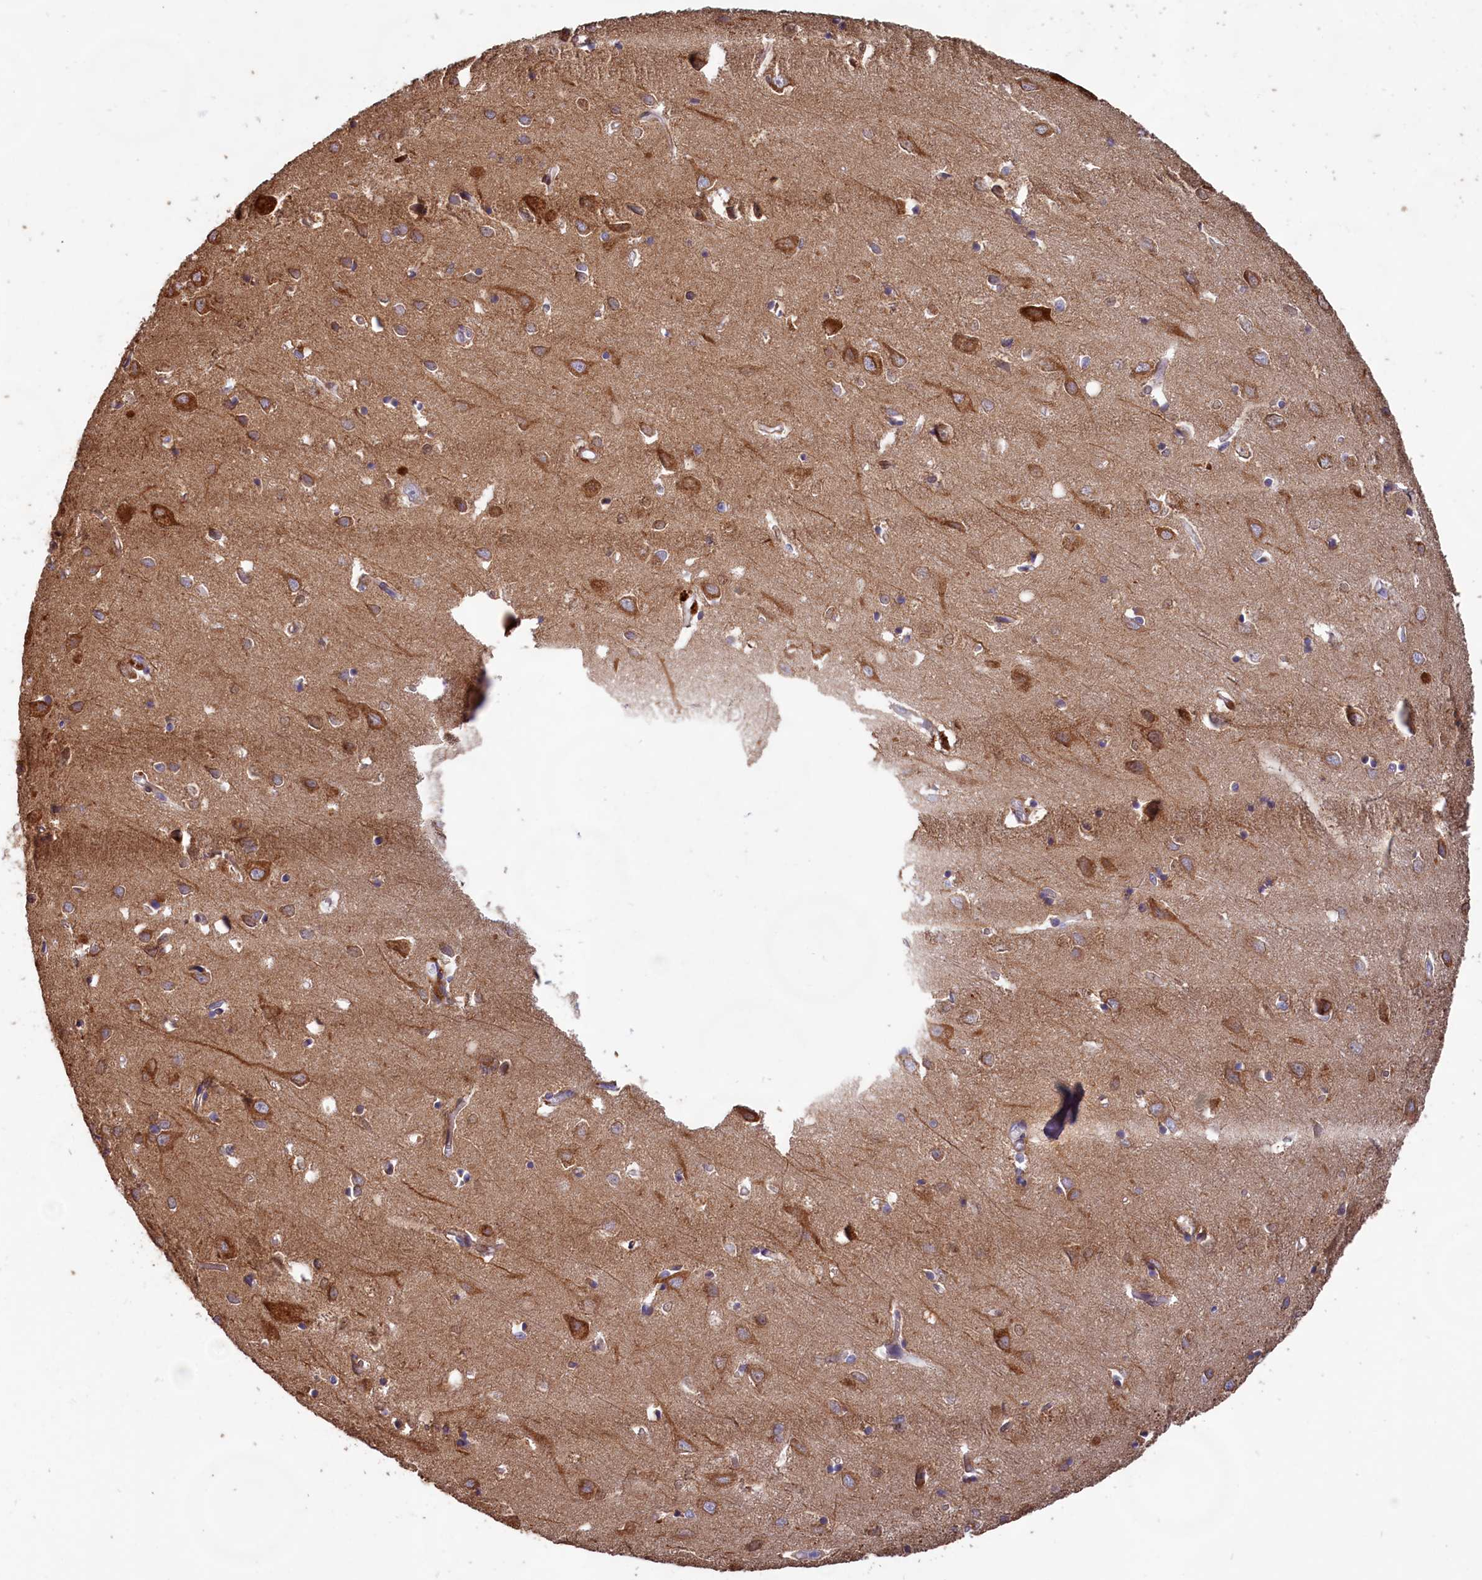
{"staining": {"intensity": "weak", "quantity": "<25%", "location": "cytoplasmic/membranous"}, "tissue": "cerebral cortex", "cell_type": "Endothelial cells", "image_type": "normal", "snomed": [{"axis": "morphology", "description": "Normal tissue, NOS"}, {"axis": "topography", "description": "Cerebral cortex"}], "caption": "The IHC image has no significant expression in endothelial cells of cerebral cortex. Brightfield microscopy of immunohistochemistry (IHC) stained with DAB (brown) and hematoxylin (blue), captured at high magnification.", "gene": "FUNDC1", "patient": {"sex": "female", "age": 64}}